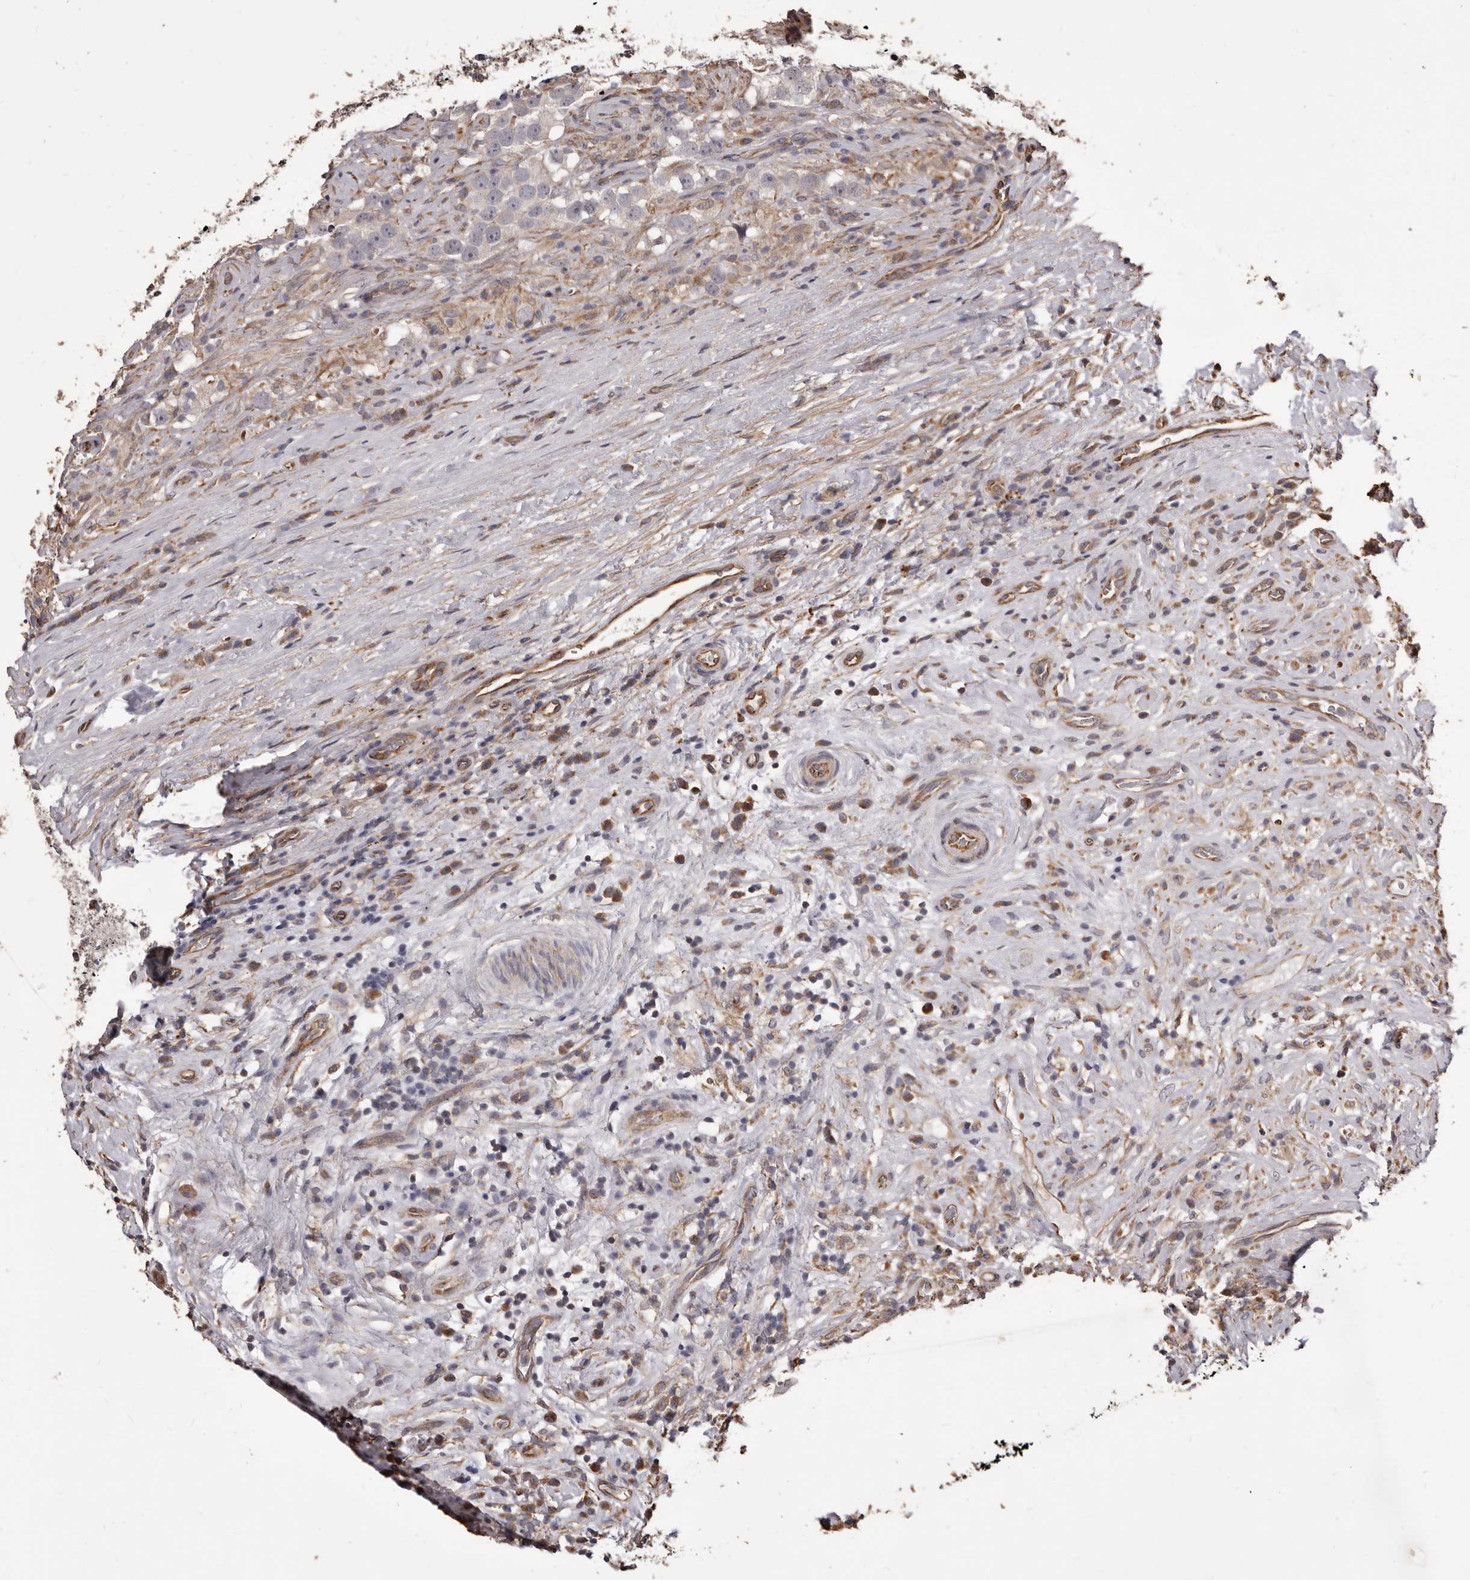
{"staining": {"intensity": "negative", "quantity": "none", "location": "none"}, "tissue": "testis cancer", "cell_type": "Tumor cells", "image_type": "cancer", "snomed": [{"axis": "morphology", "description": "Seminoma, NOS"}, {"axis": "topography", "description": "Testis"}], "caption": "High power microscopy histopathology image of an immunohistochemistry (IHC) micrograph of seminoma (testis), revealing no significant positivity in tumor cells.", "gene": "ALPK1", "patient": {"sex": "male", "age": 49}}